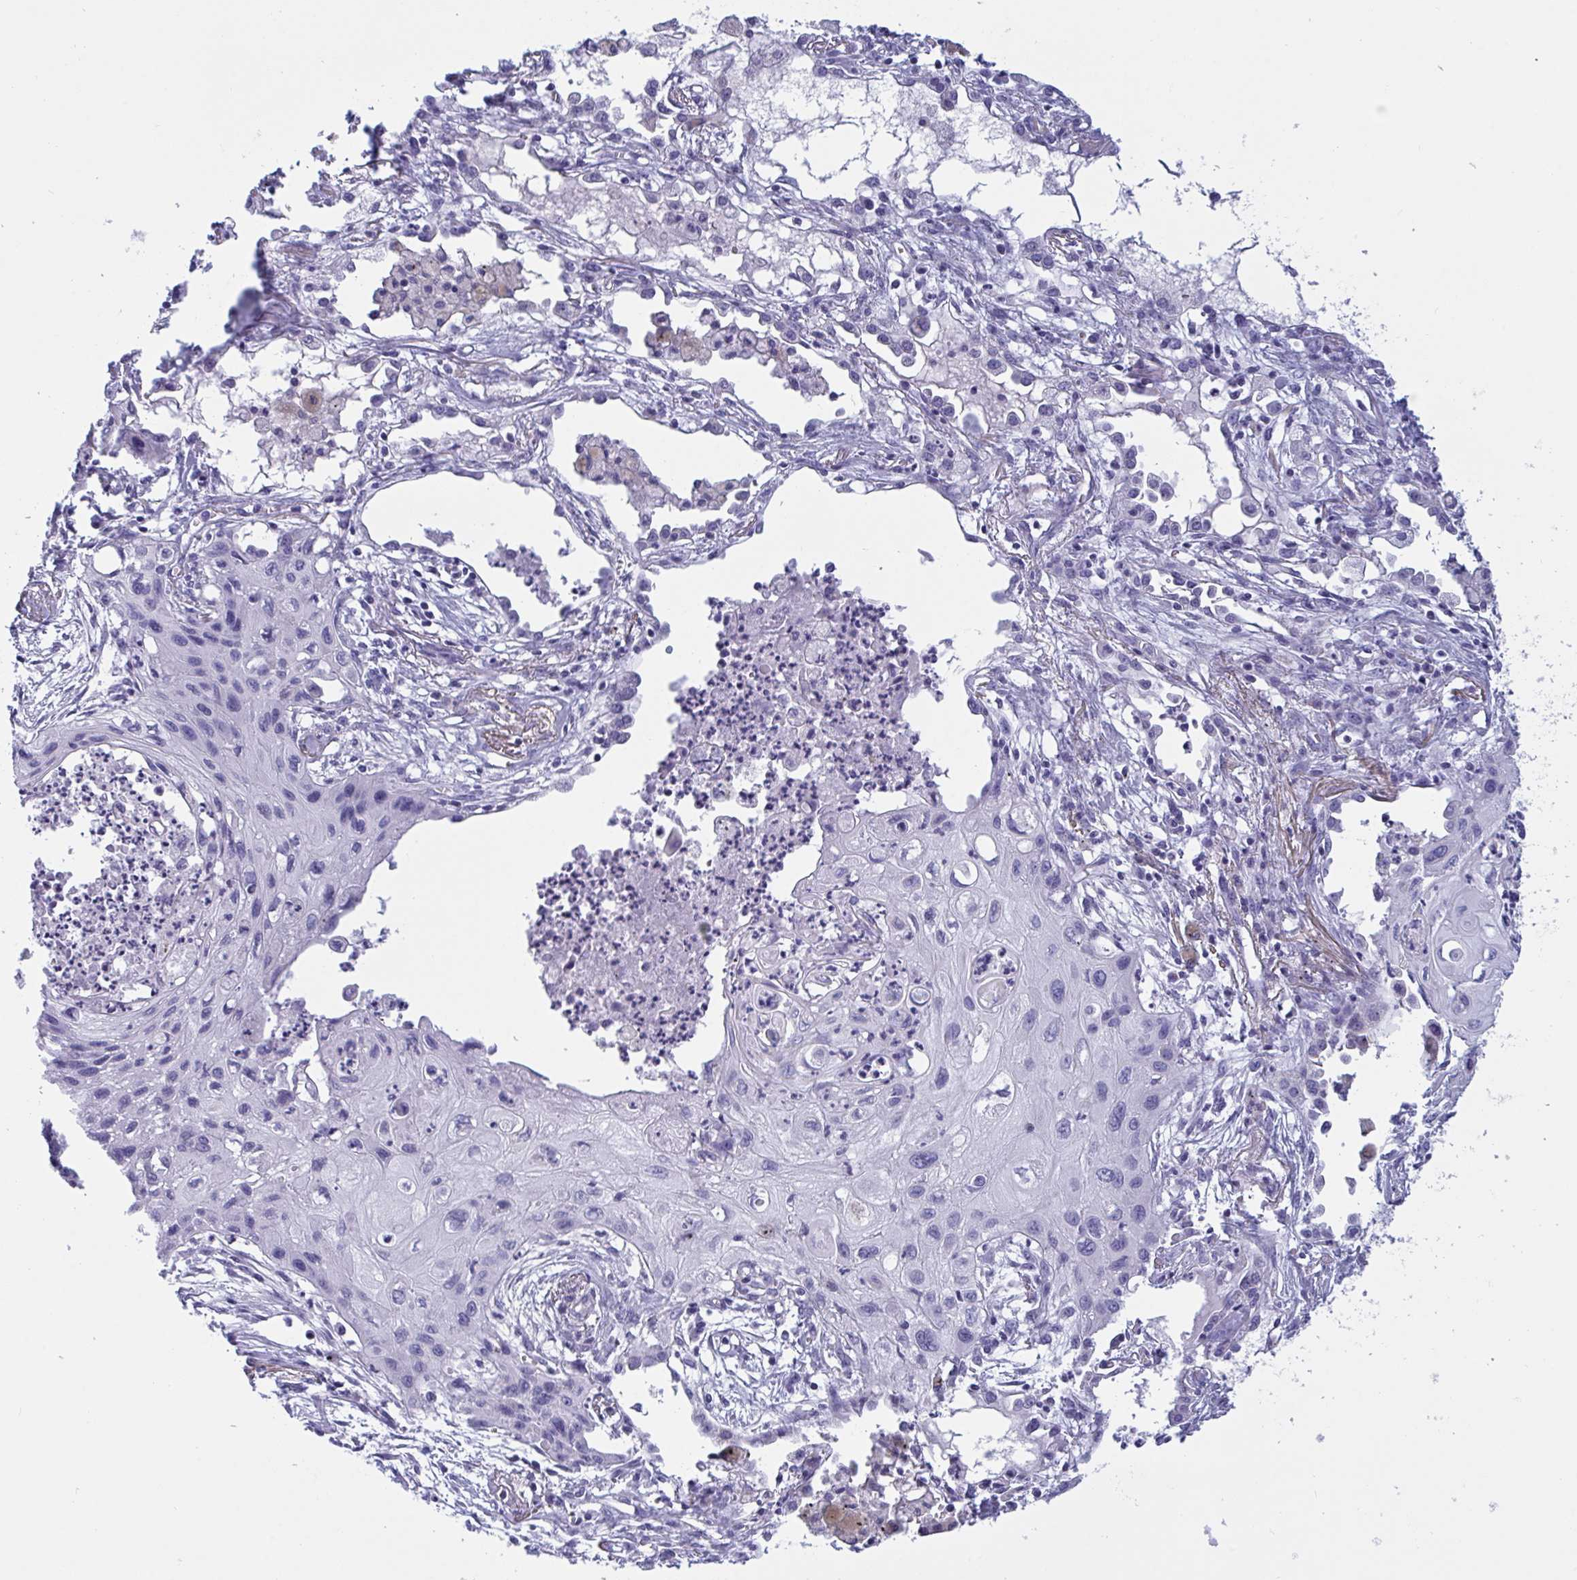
{"staining": {"intensity": "negative", "quantity": "none", "location": "none"}, "tissue": "lung cancer", "cell_type": "Tumor cells", "image_type": "cancer", "snomed": [{"axis": "morphology", "description": "Squamous cell carcinoma, NOS"}, {"axis": "topography", "description": "Lung"}], "caption": "High power microscopy histopathology image of an immunohistochemistry image of lung cancer (squamous cell carcinoma), revealing no significant positivity in tumor cells.", "gene": "OXLD1", "patient": {"sex": "male", "age": 71}}